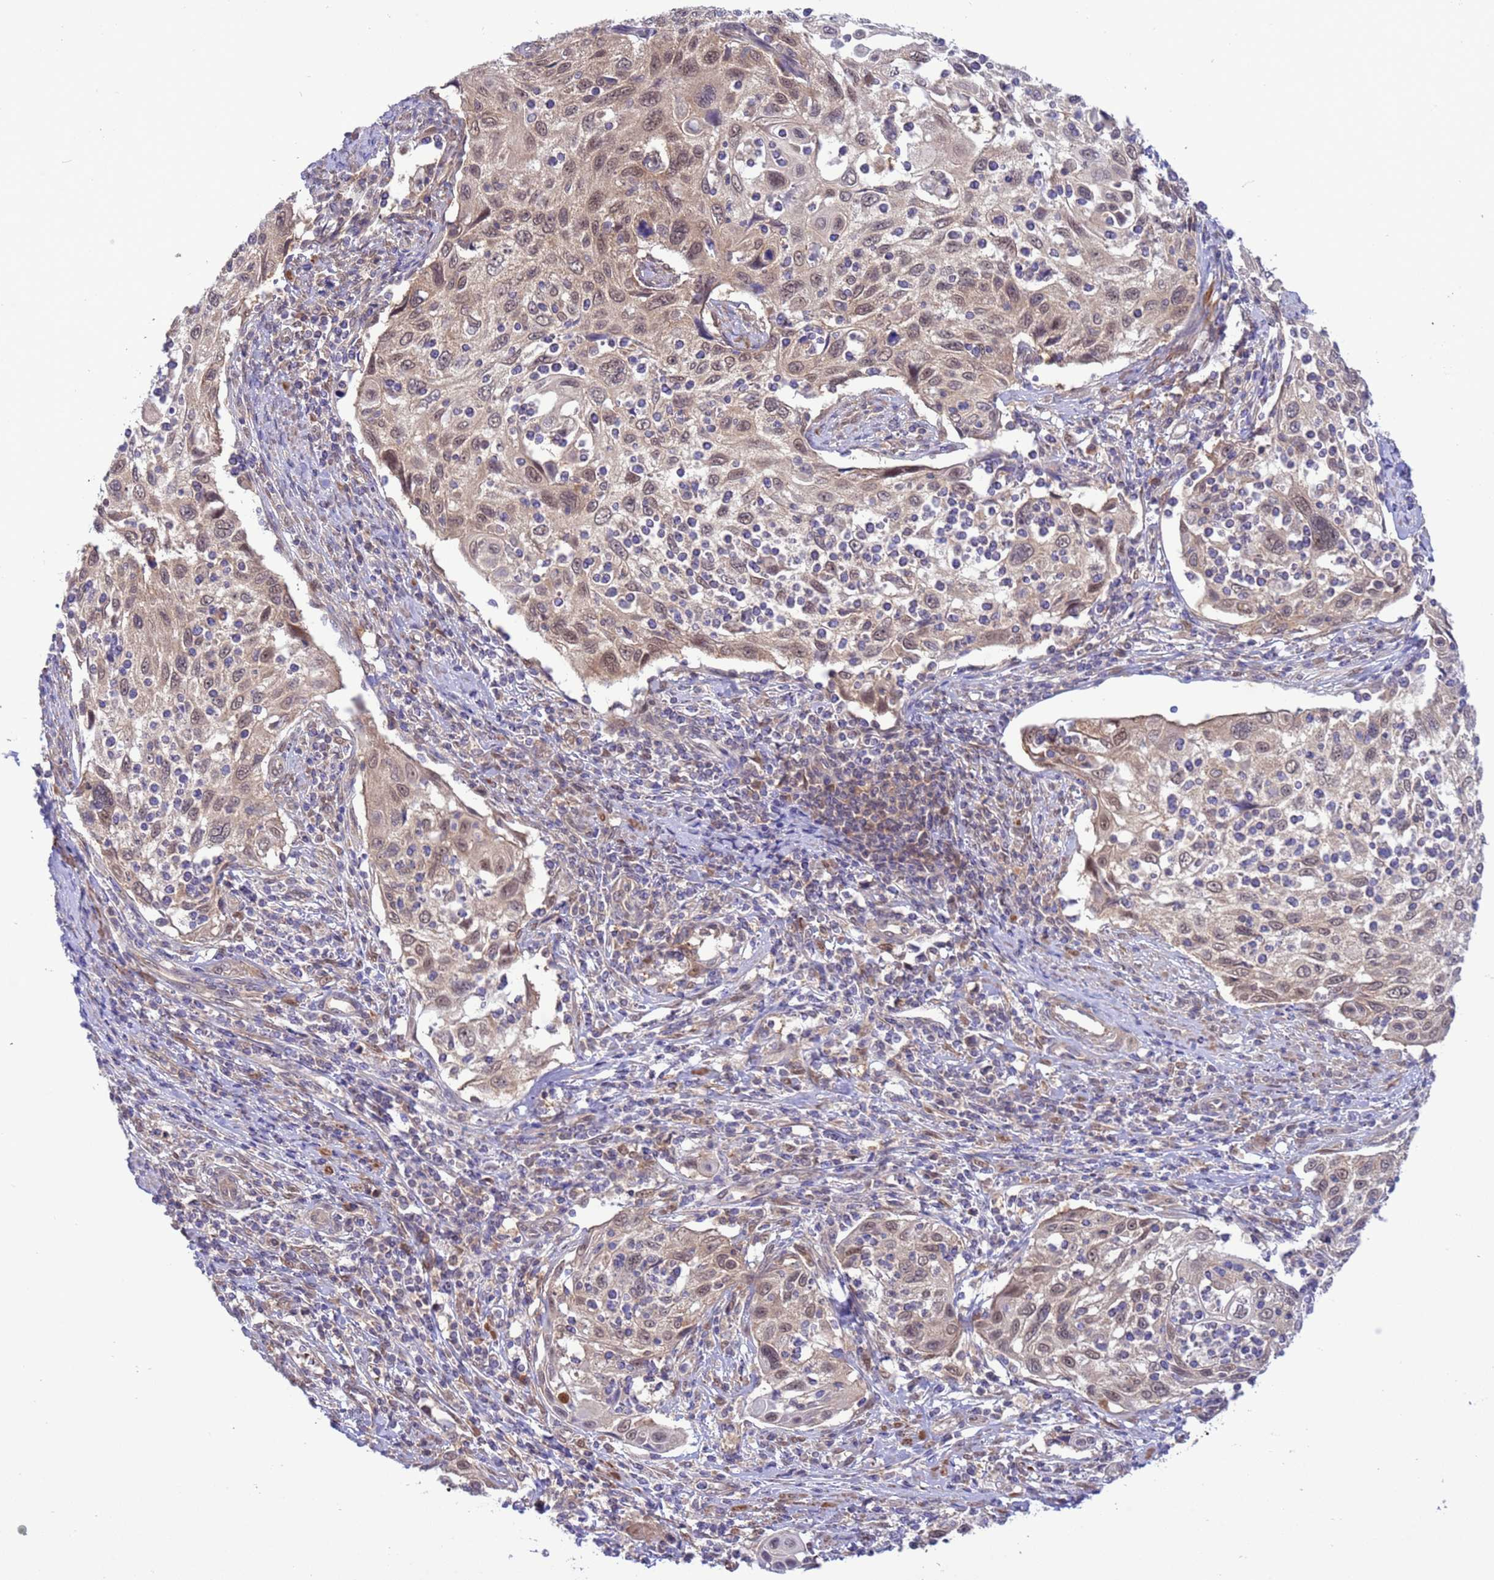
{"staining": {"intensity": "moderate", "quantity": ">75%", "location": "cytoplasmic/membranous,nuclear"}, "tissue": "cervical cancer", "cell_type": "Tumor cells", "image_type": "cancer", "snomed": [{"axis": "morphology", "description": "Squamous cell carcinoma, NOS"}, {"axis": "topography", "description": "Cervix"}], "caption": "Cervical cancer (squamous cell carcinoma) stained for a protein reveals moderate cytoplasmic/membranous and nuclear positivity in tumor cells.", "gene": "ZNF461", "patient": {"sex": "female", "age": 70}}